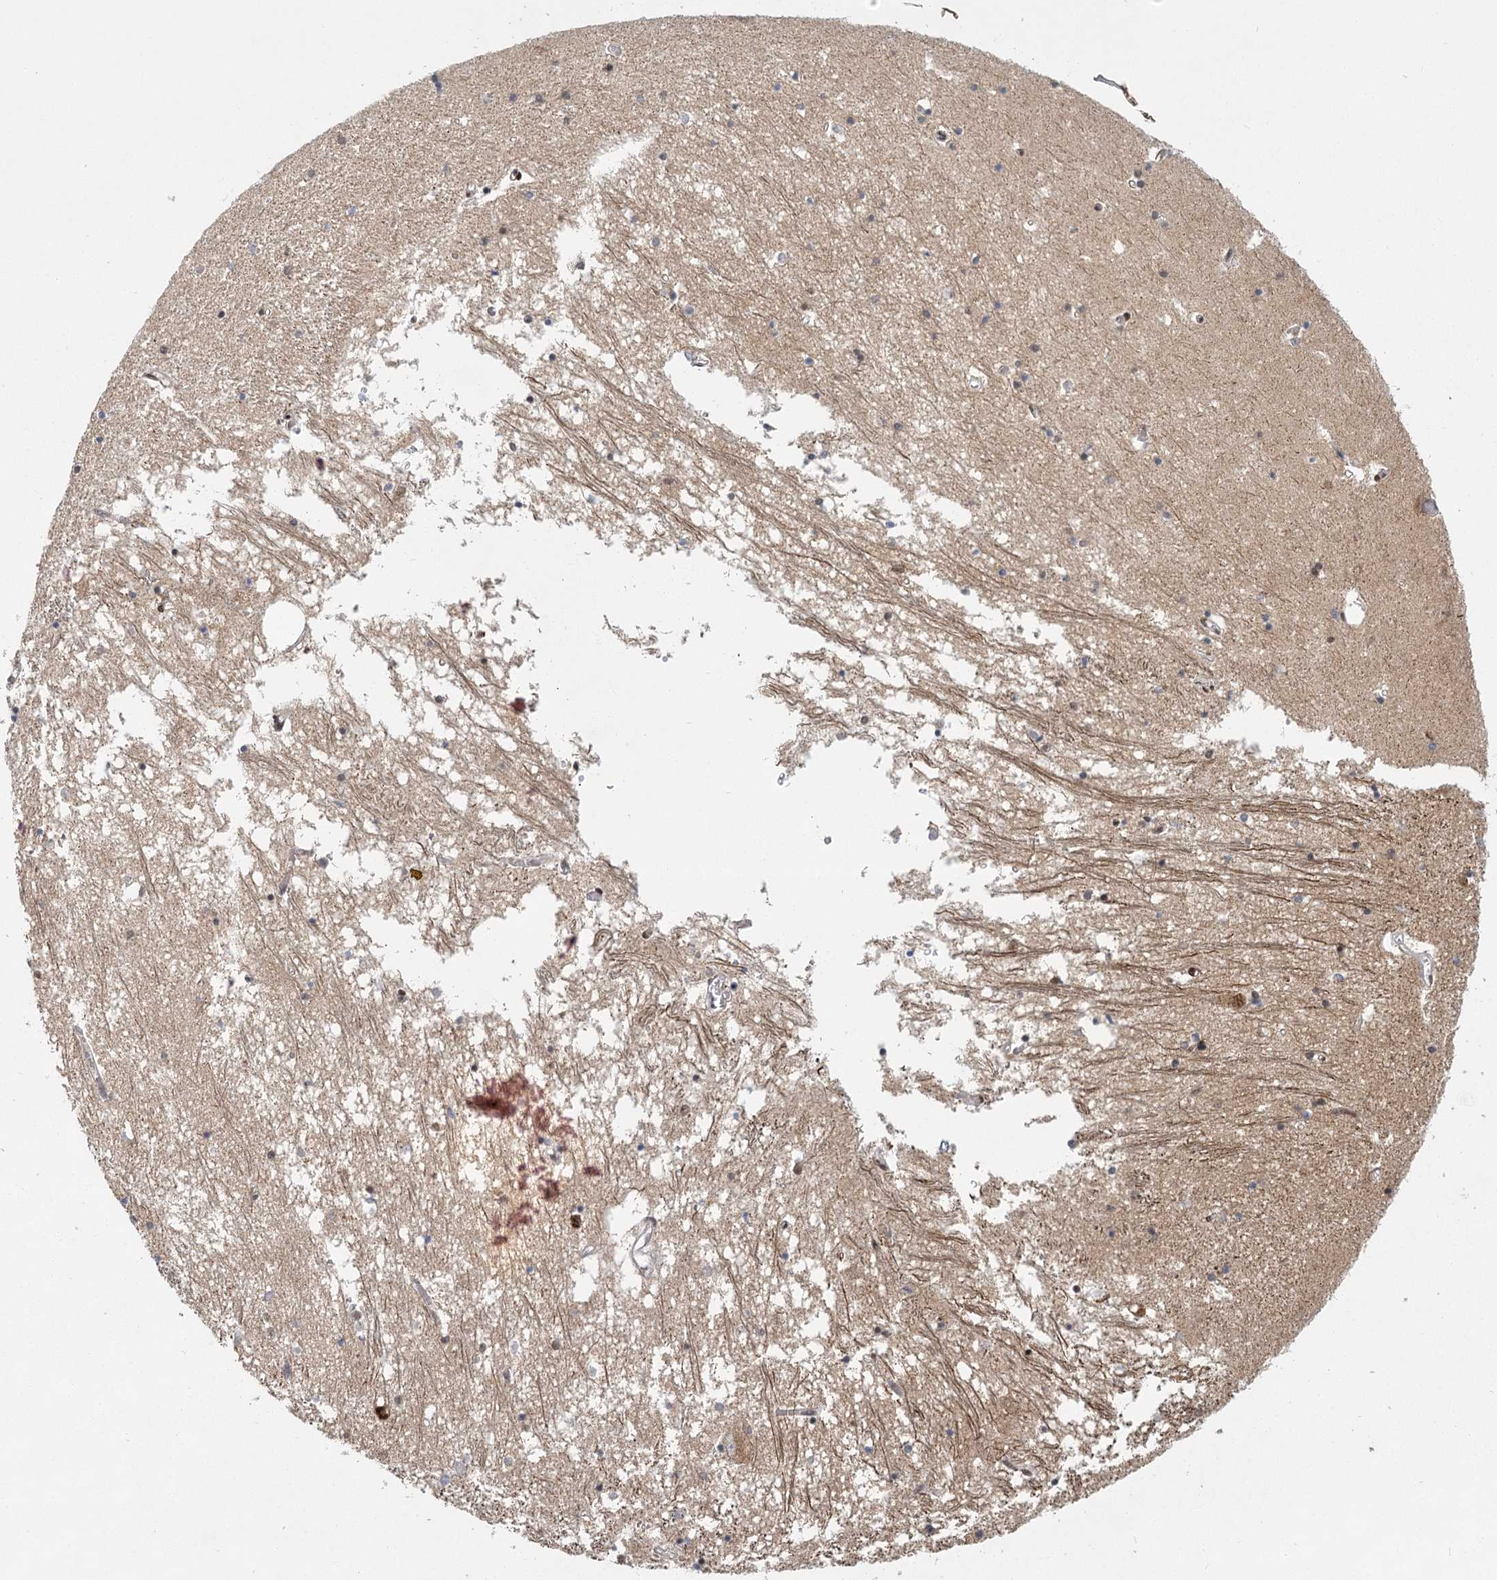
{"staining": {"intensity": "negative", "quantity": "none", "location": "none"}, "tissue": "hippocampus", "cell_type": "Glial cells", "image_type": "normal", "snomed": [{"axis": "morphology", "description": "Normal tissue, NOS"}, {"axis": "topography", "description": "Hippocampus"}], "caption": "Image shows no protein positivity in glial cells of benign hippocampus.", "gene": "CIB4", "patient": {"sex": "male", "age": 70}}